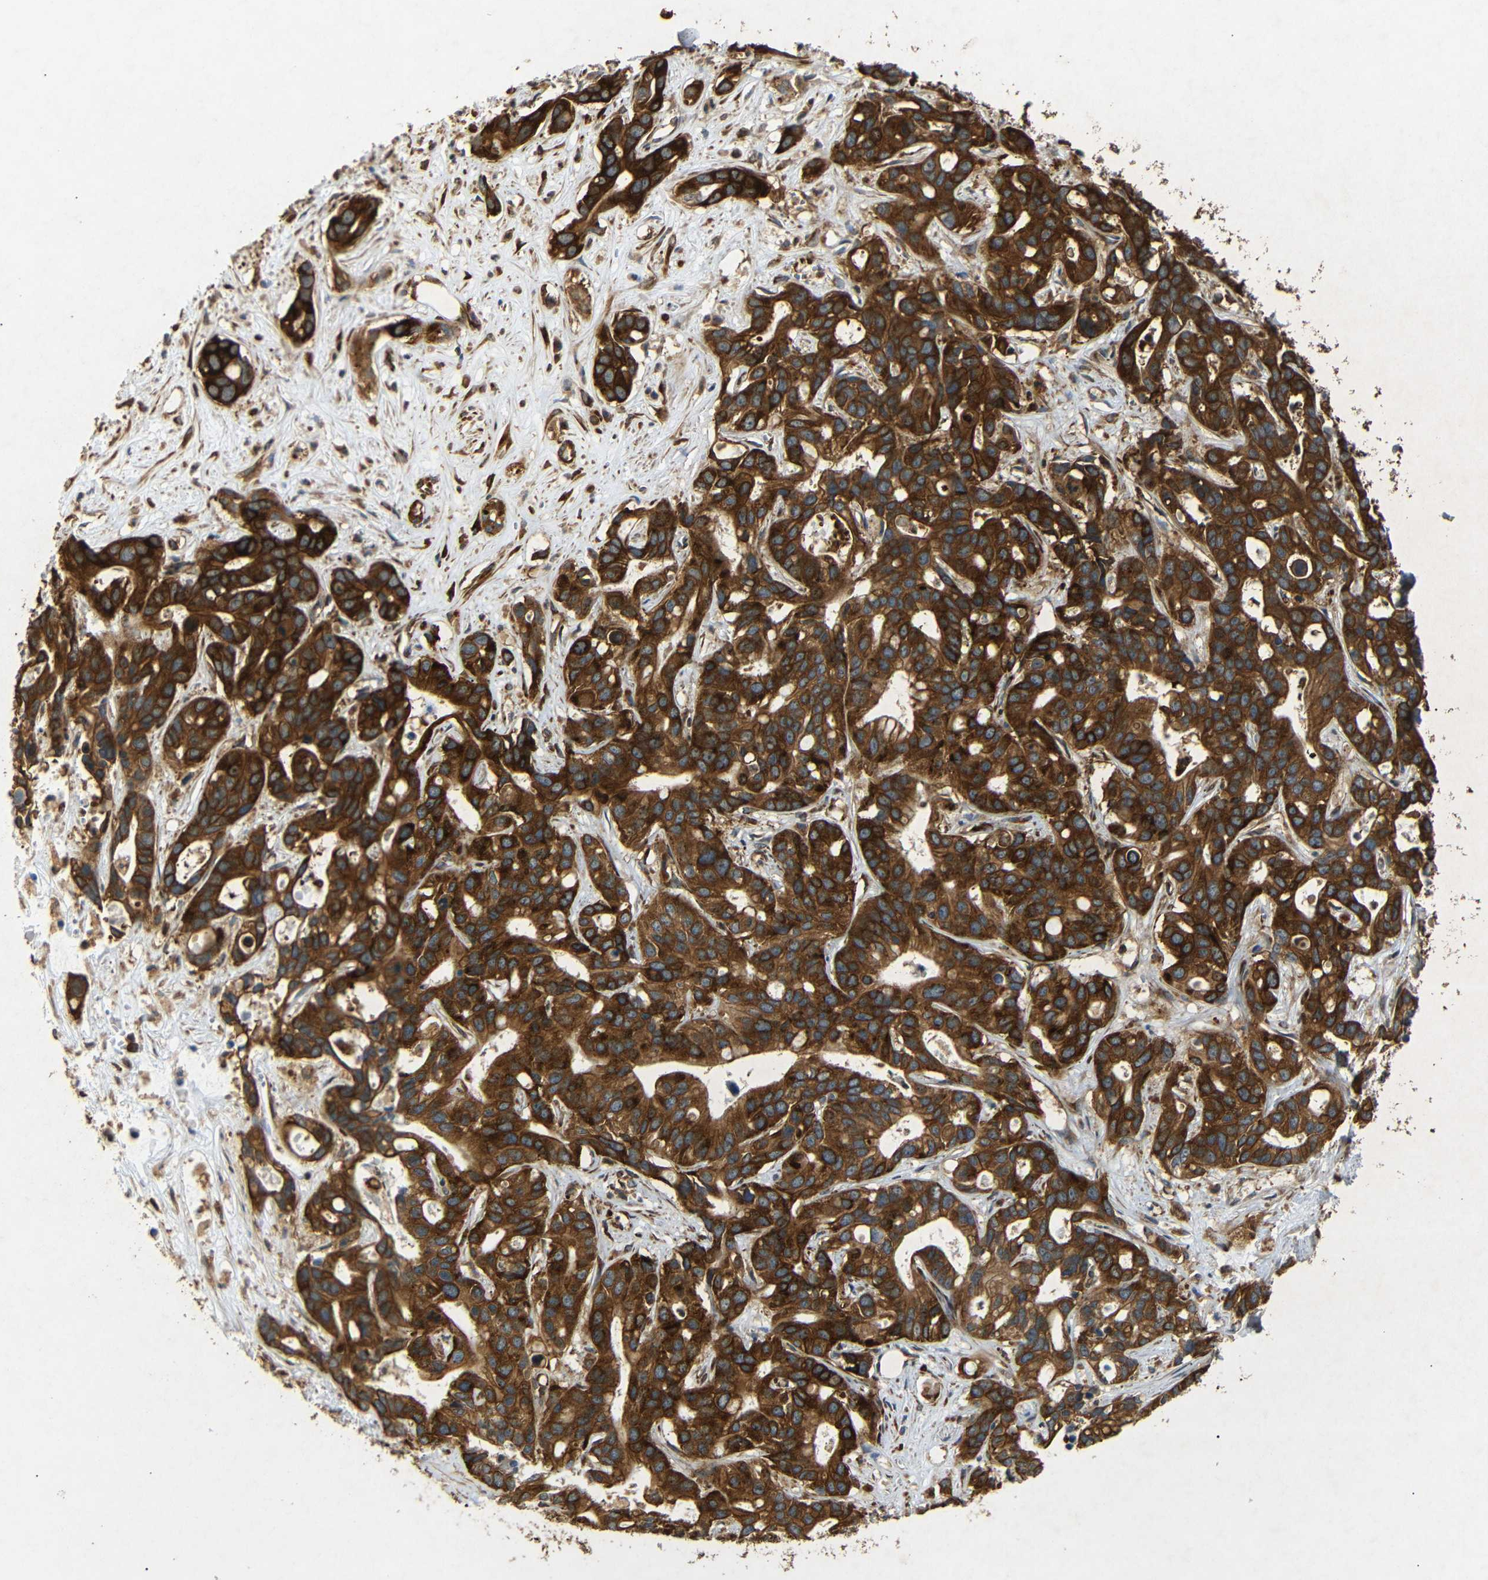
{"staining": {"intensity": "strong", "quantity": ">75%", "location": "cytoplasmic/membranous"}, "tissue": "liver cancer", "cell_type": "Tumor cells", "image_type": "cancer", "snomed": [{"axis": "morphology", "description": "Cholangiocarcinoma"}, {"axis": "topography", "description": "Liver"}], "caption": "Liver cancer (cholangiocarcinoma) tissue reveals strong cytoplasmic/membranous expression in about >75% of tumor cells", "gene": "BTF3", "patient": {"sex": "female", "age": 65}}